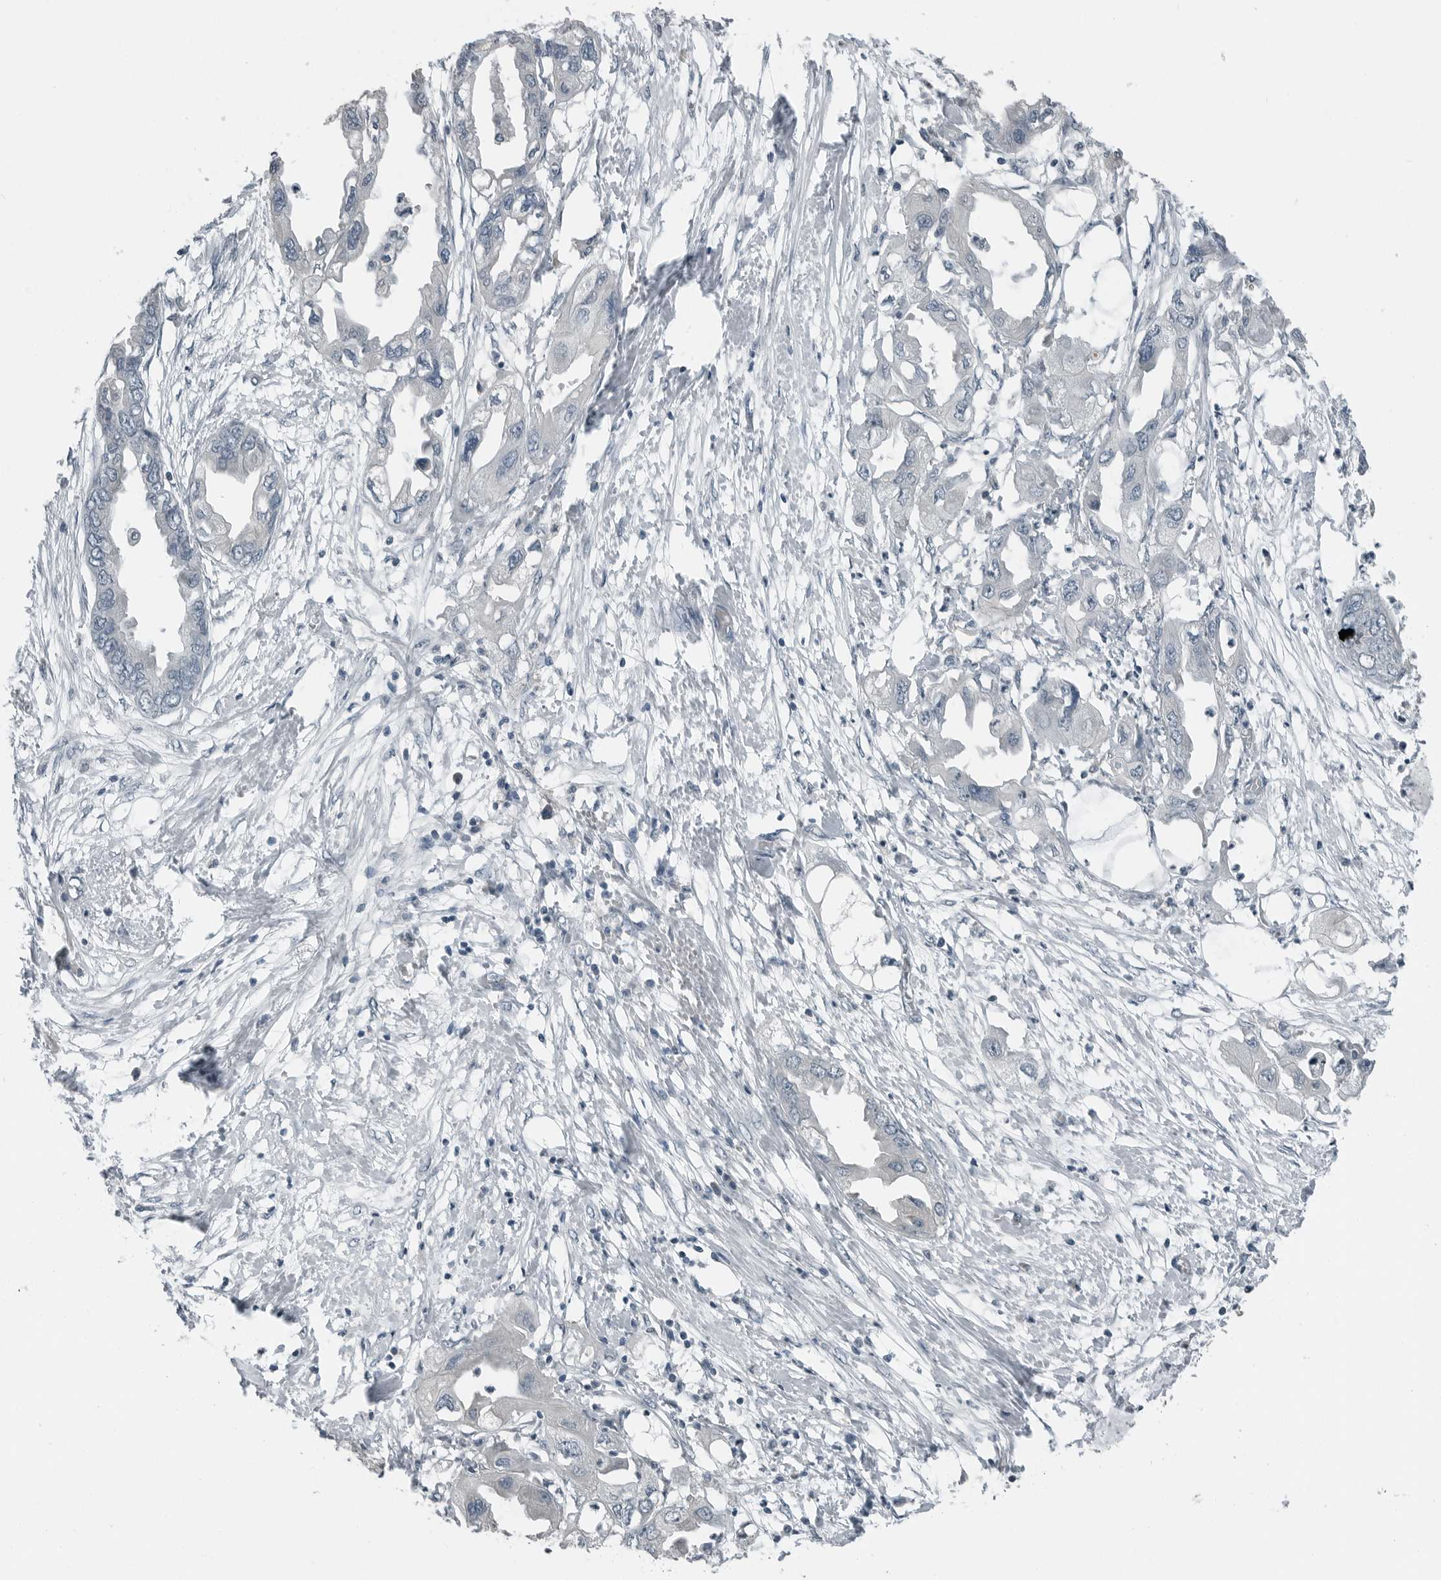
{"staining": {"intensity": "negative", "quantity": "none", "location": "none"}, "tissue": "endometrial cancer", "cell_type": "Tumor cells", "image_type": "cancer", "snomed": [{"axis": "morphology", "description": "Adenocarcinoma, NOS"}, {"axis": "morphology", "description": "Adenocarcinoma, metastatic, NOS"}, {"axis": "topography", "description": "Adipose tissue"}, {"axis": "topography", "description": "Endometrium"}], "caption": "Tumor cells show no significant protein staining in endometrial adenocarcinoma.", "gene": "KYAT1", "patient": {"sex": "female", "age": 67}}